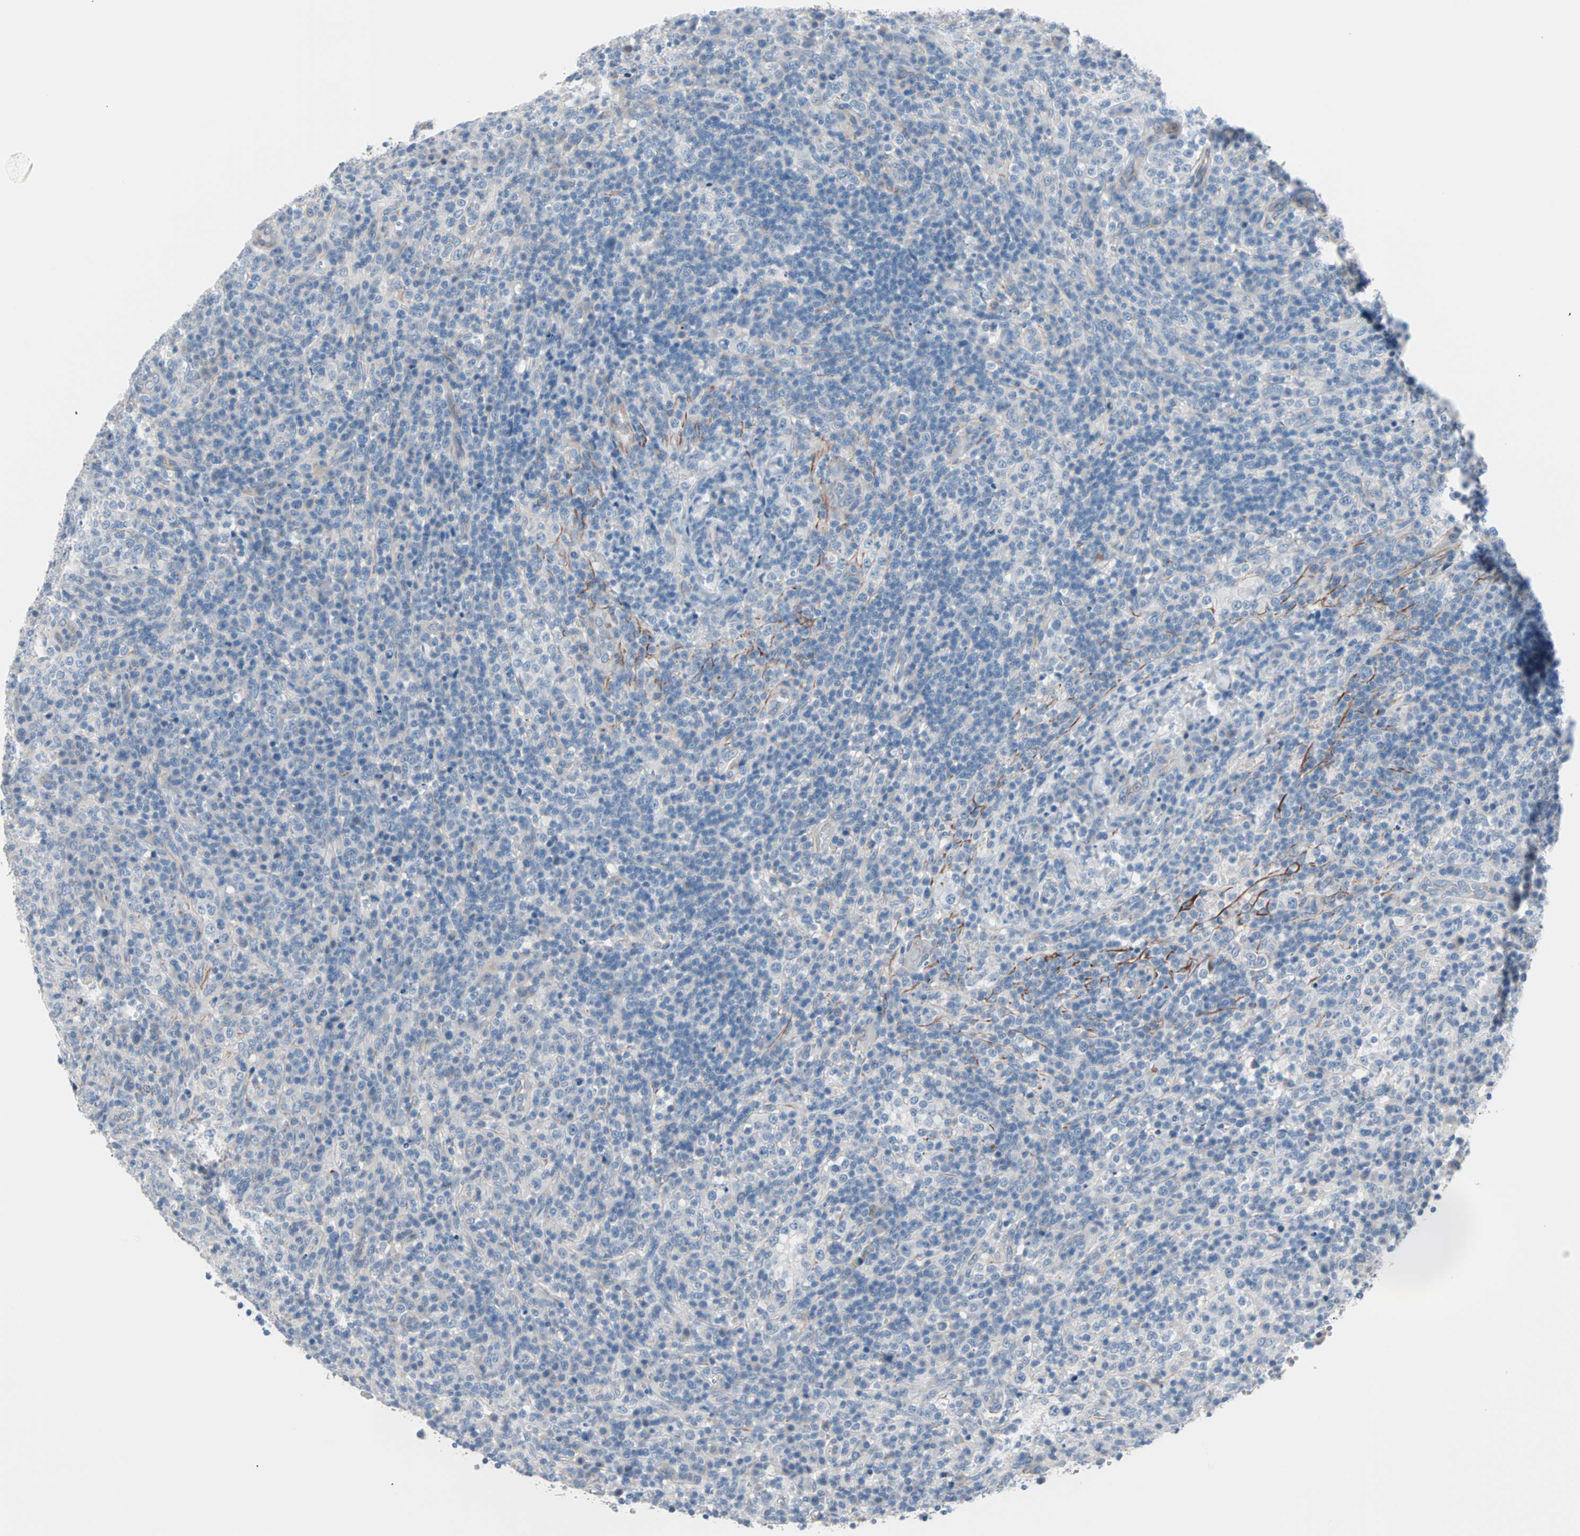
{"staining": {"intensity": "negative", "quantity": "none", "location": "none"}, "tissue": "lymphoma", "cell_type": "Tumor cells", "image_type": "cancer", "snomed": [{"axis": "morphology", "description": "Malignant lymphoma, non-Hodgkin's type, High grade"}, {"axis": "topography", "description": "Lymph node"}], "caption": "Tumor cells are negative for brown protein staining in high-grade malignant lymphoma, non-Hodgkin's type.", "gene": "ULBP1", "patient": {"sex": "female", "age": 76}}